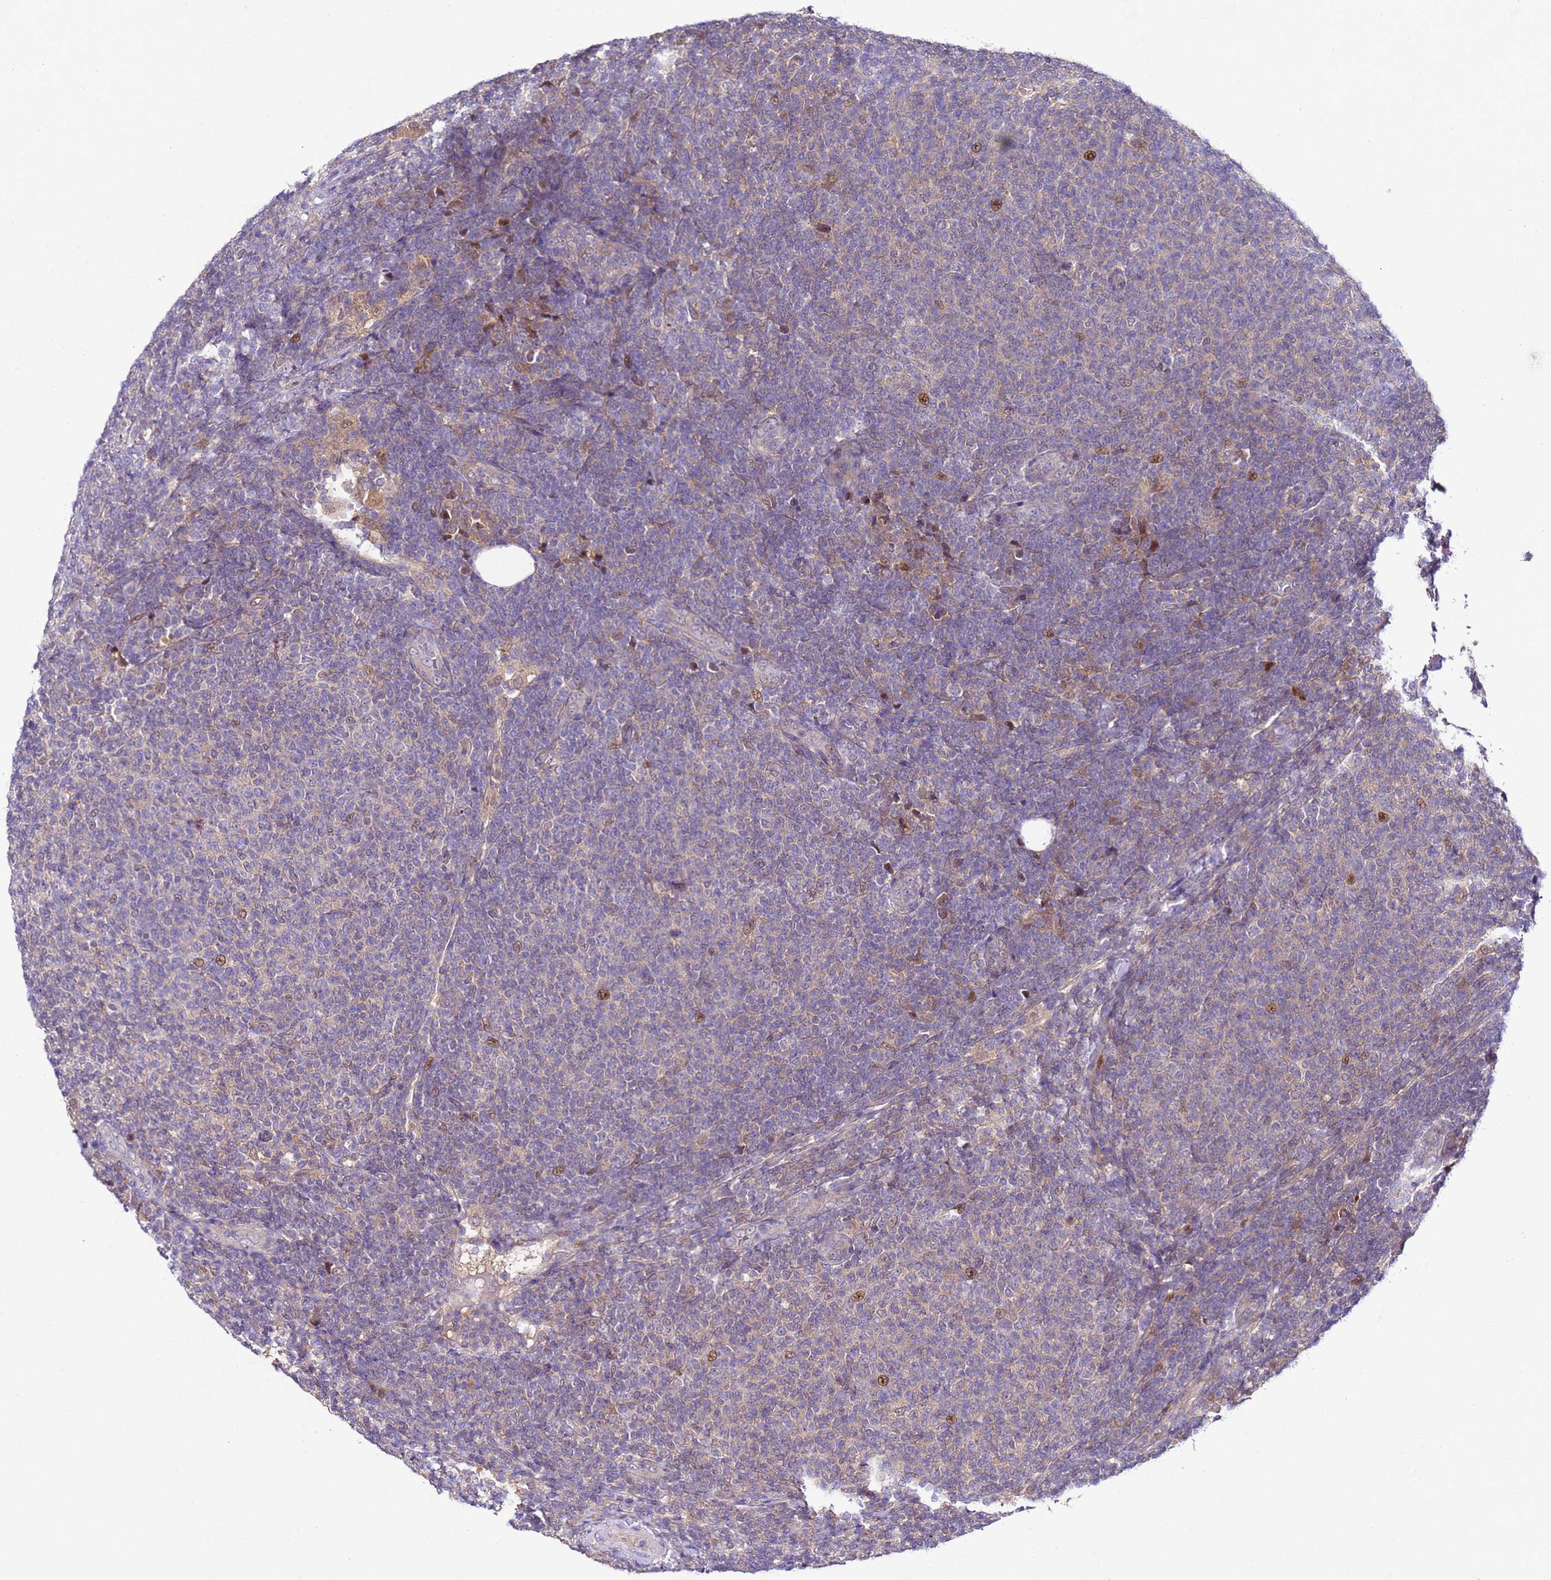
{"staining": {"intensity": "negative", "quantity": "none", "location": "none"}, "tissue": "lymphoma", "cell_type": "Tumor cells", "image_type": "cancer", "snomed": [{"axis": "morphology", "description": "Malignant lymphoma, non-Hodgkin's type, Low grade"}, {"axis": "topography", "description": "Lymph node"}], "caption": "A micrograph of human malignant lymphoma, non-Hodgkin's type (low-grade) is negative for staining in tumor cells. (Immunohistochemistry (ihc), brightfield microscopy, high magnification).", "gene": "ALG3", "patient": {"sex": "male", "age": 66}}